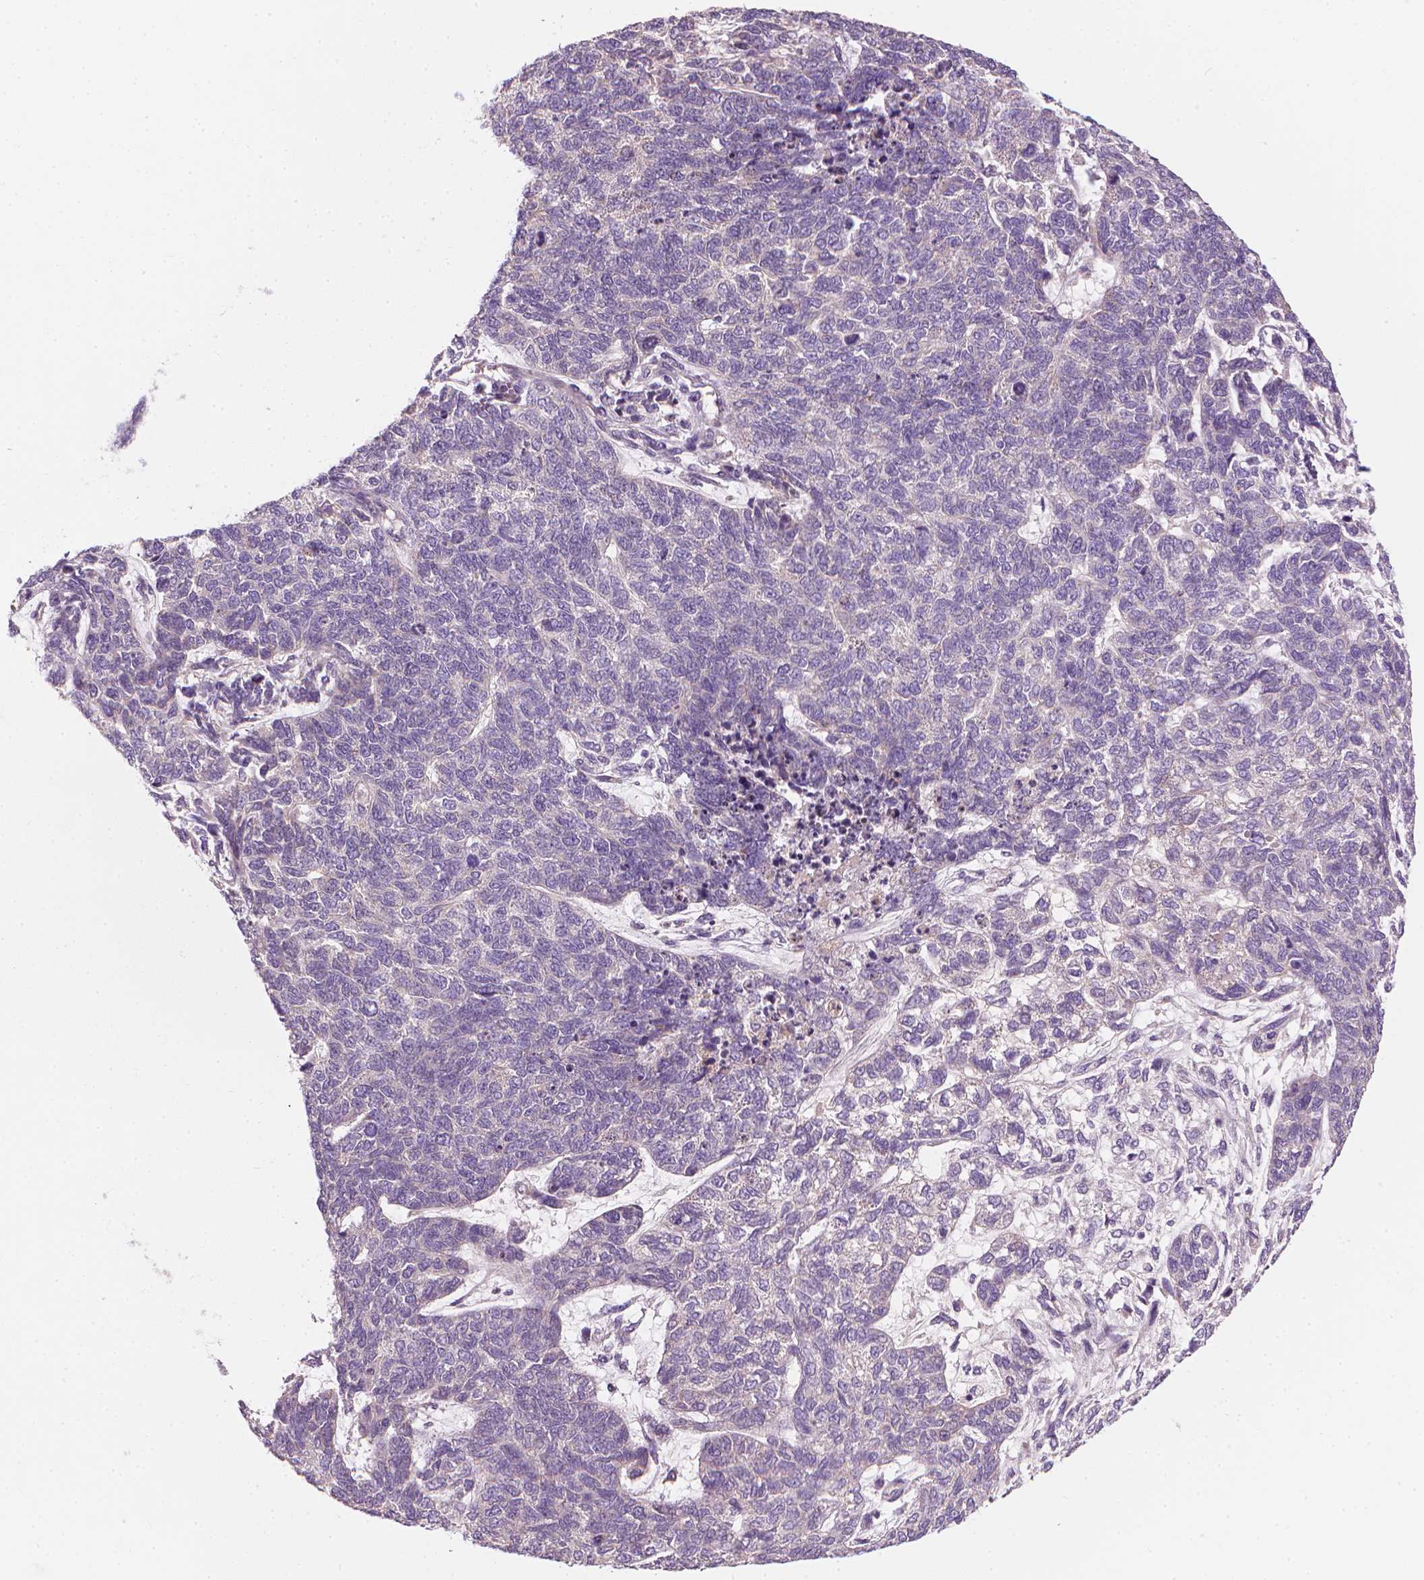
{"staining": {"intensity": "negative", "quantity": "none", "location": "none"}, "tissue": "cervical cancer", "cell_type": "Tumor cells", "image_type": "cancer", "snomed": [{"axis": "morphology", "description": "Squamous cell carcinoma, NOS"}, {"axis": "topography", "description": "Cervix"}], "caption": "This photomicrograph is of cervical cancer stained with IHC to label a protein in brown with the nuclei are counter-stained blue. There is no positivity in tumor cells. Nuclei are stained in blue.", "gene": "RIIAD1", "patient": {"sex": "female", "age": 63}}